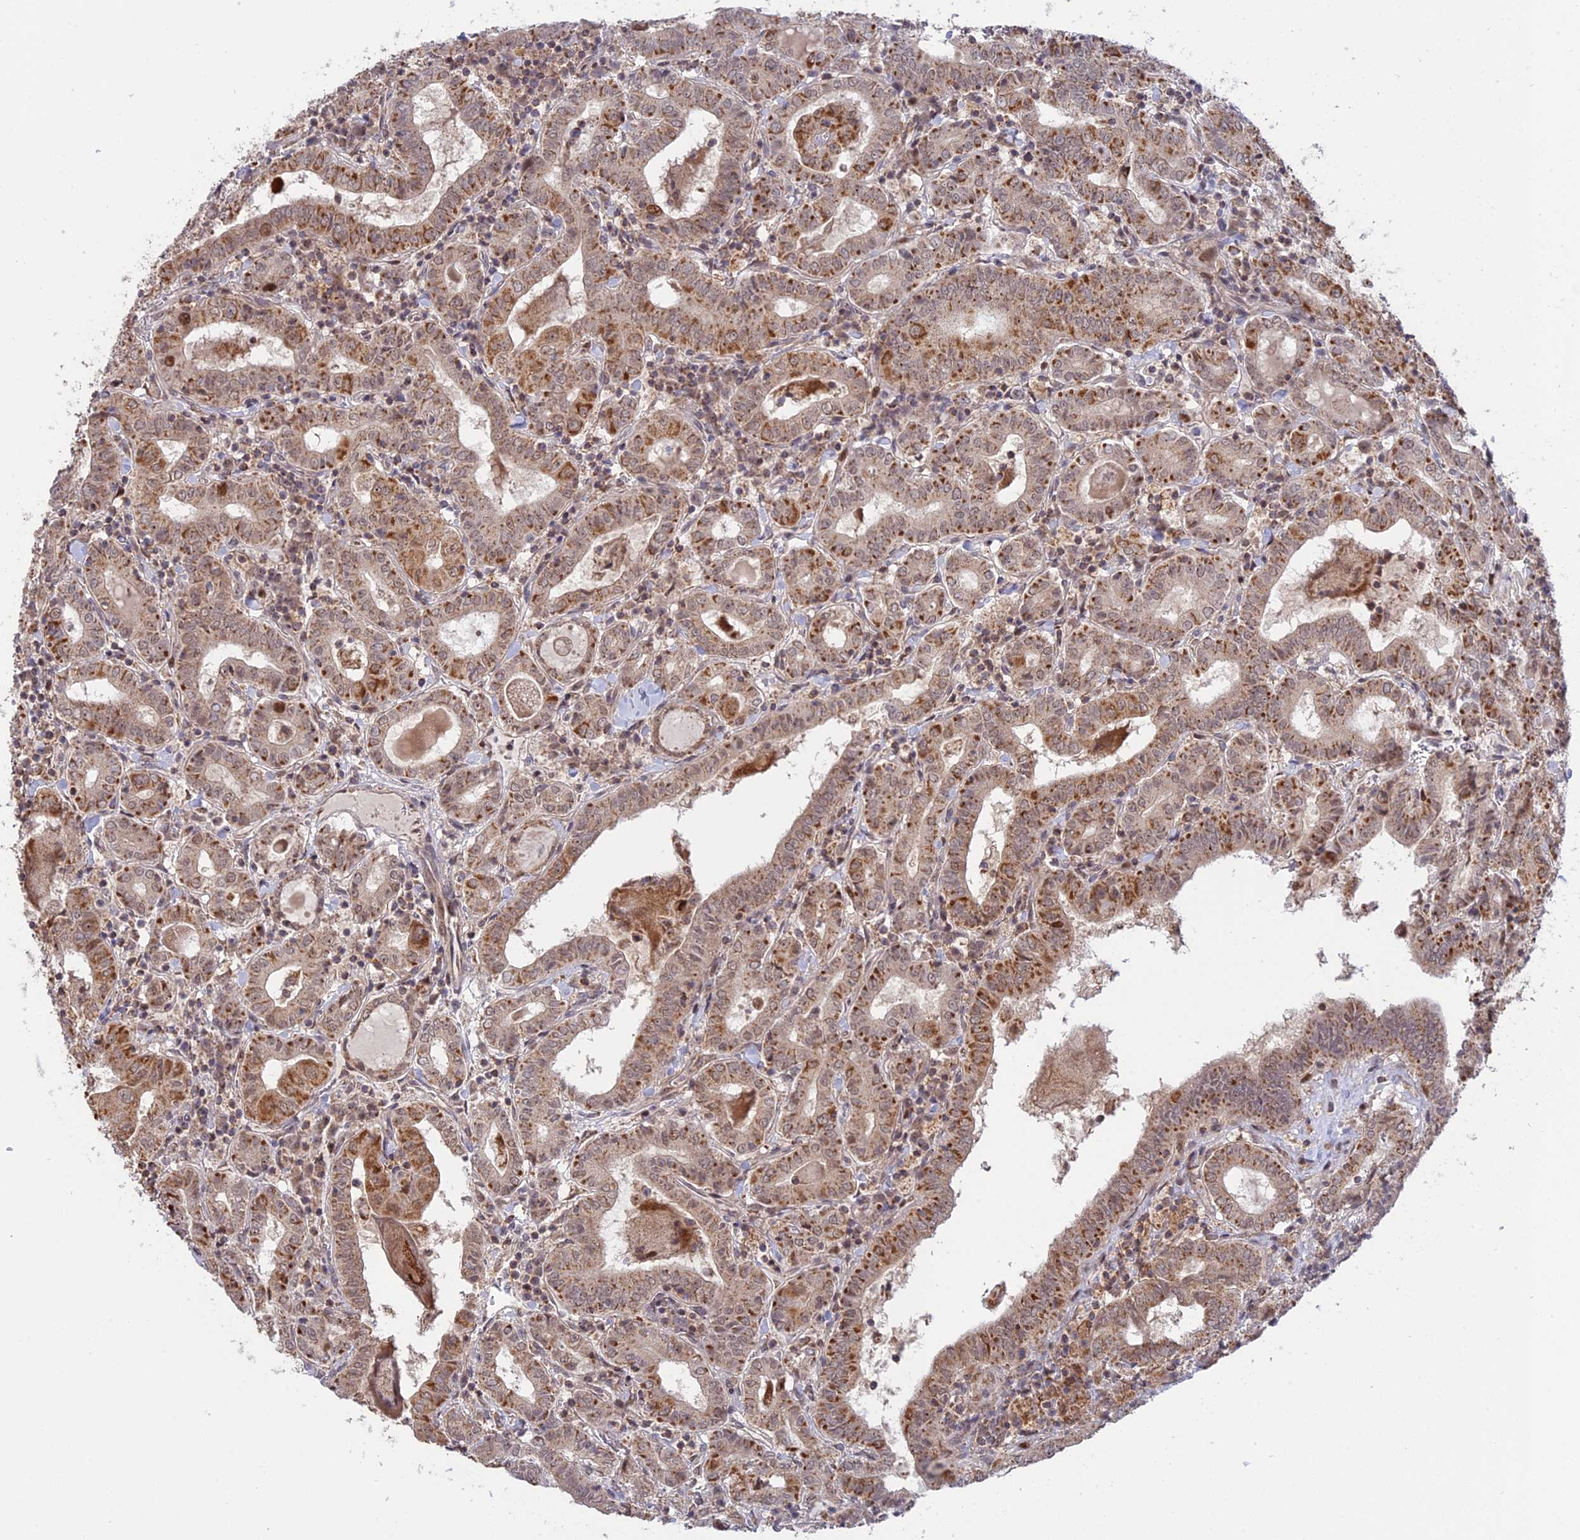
{"staining": {"intensity": "moderate", "quantity": ">75%", "location": "cytoplasmic/membranous,nuclear"}, "tissue": "thyroid cancer", "cell_type": "Tumor cells", "image_type": "cancer", "snomed": [{"axis": "morphology", "description": "Papillary adenocarcinoma, NOS"}, {"axis": "topography", "description": "Thyroid gland"}], "caption": "Protein staining of thyroid papillary adenocarcinoma tissue shows moderate cytoplasmic/membranous and nuclear positivity in about >75% of tumor cells.", "gene": "GSKIP", "patient": {"sex": "female", "age": 72}}